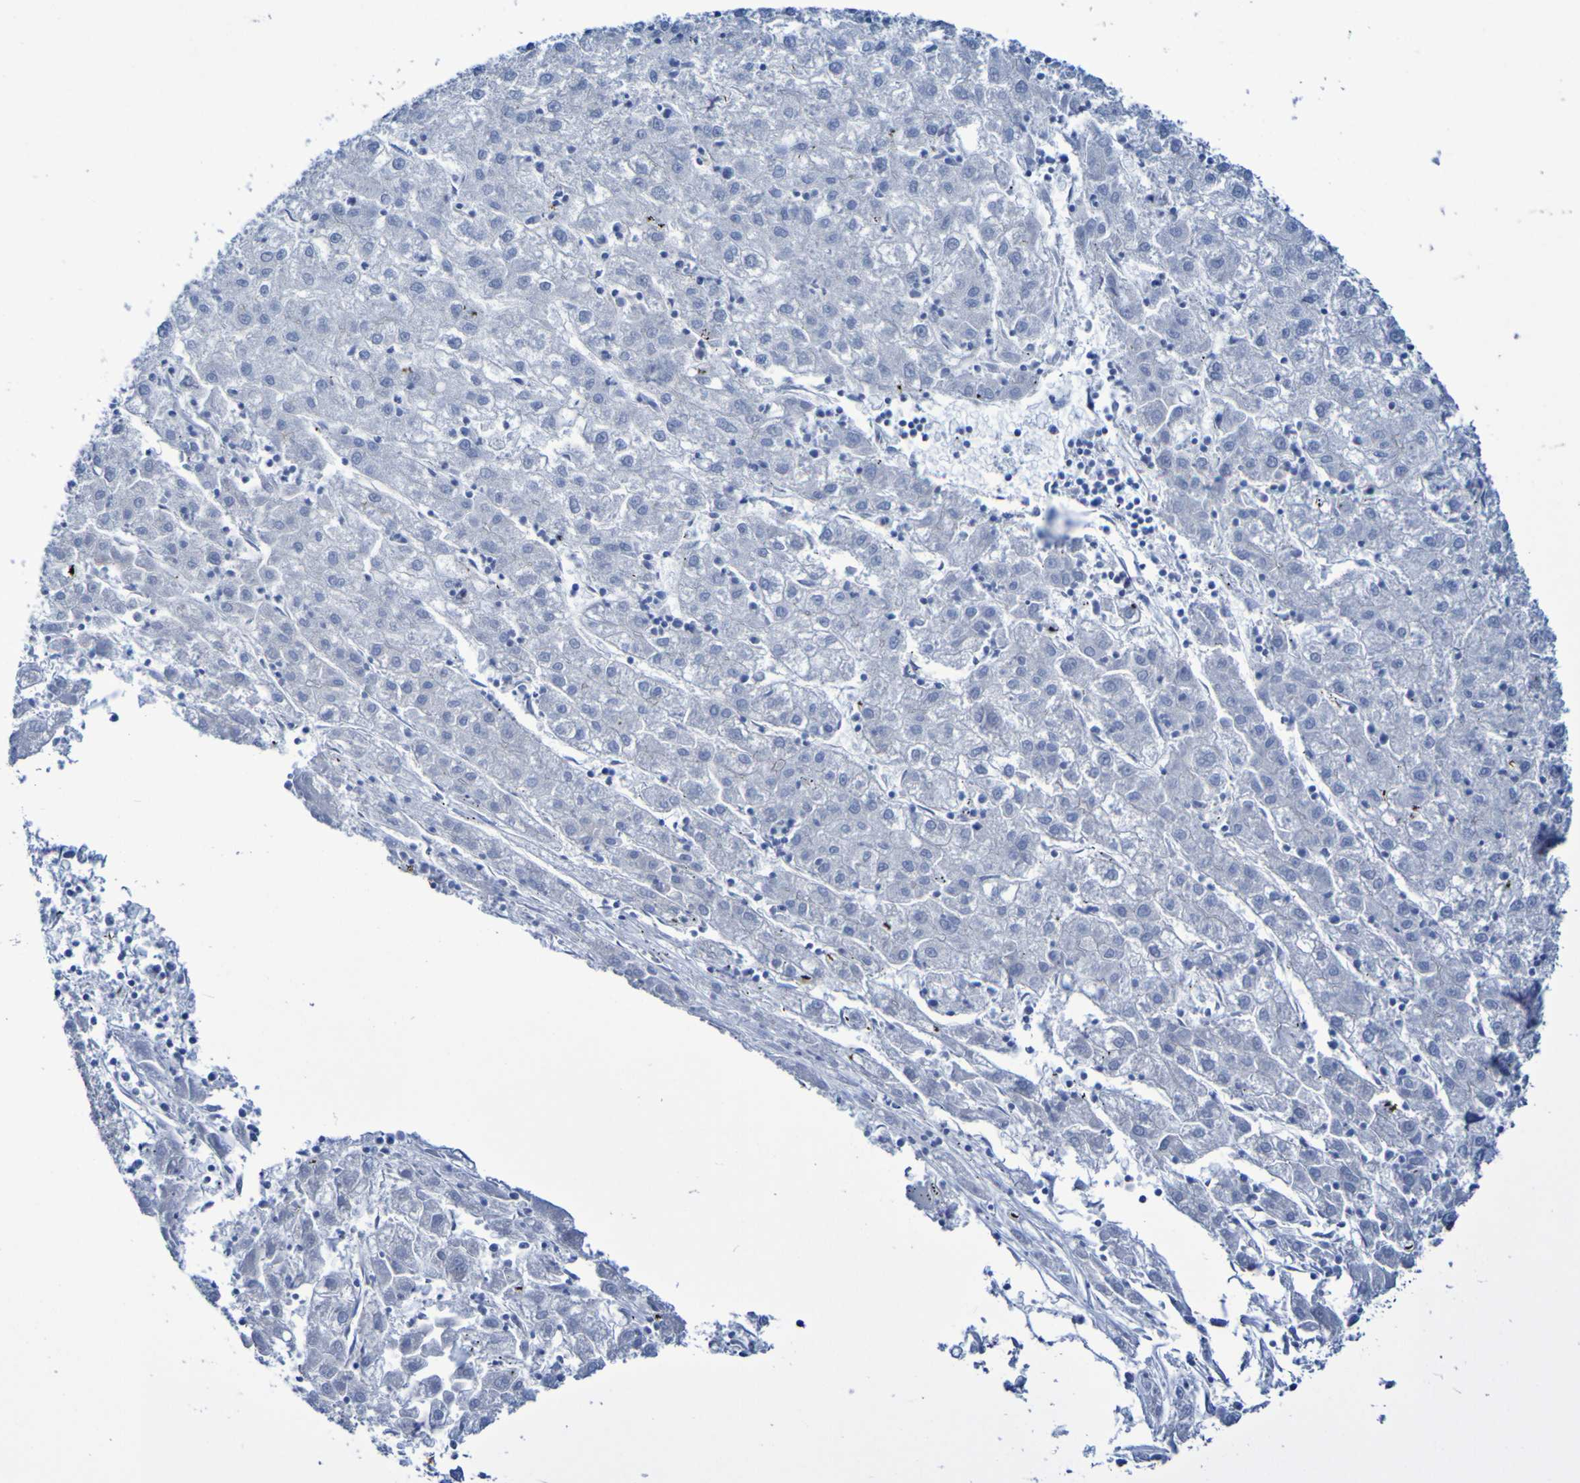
{"staining": {"intensity": "negative", "quantity": "none", "location": "none"}, "tissue": "liver cancer", "cell_type": "Tumor cells", "image_type": "cancer", "snomed": [{"axis": "morphology", "description": "Carcinoma, Hepatocellular, NOS"}, {"axis": "topography", "description": "Liver"}], "caption": "This is a image of immunohistochemistry (IHC) staining of hepatocellular carcinoma (liver), which shows no expression in tumor cells.", "gene": "LPP", "patient": {"sex": "male", "age": 72}}